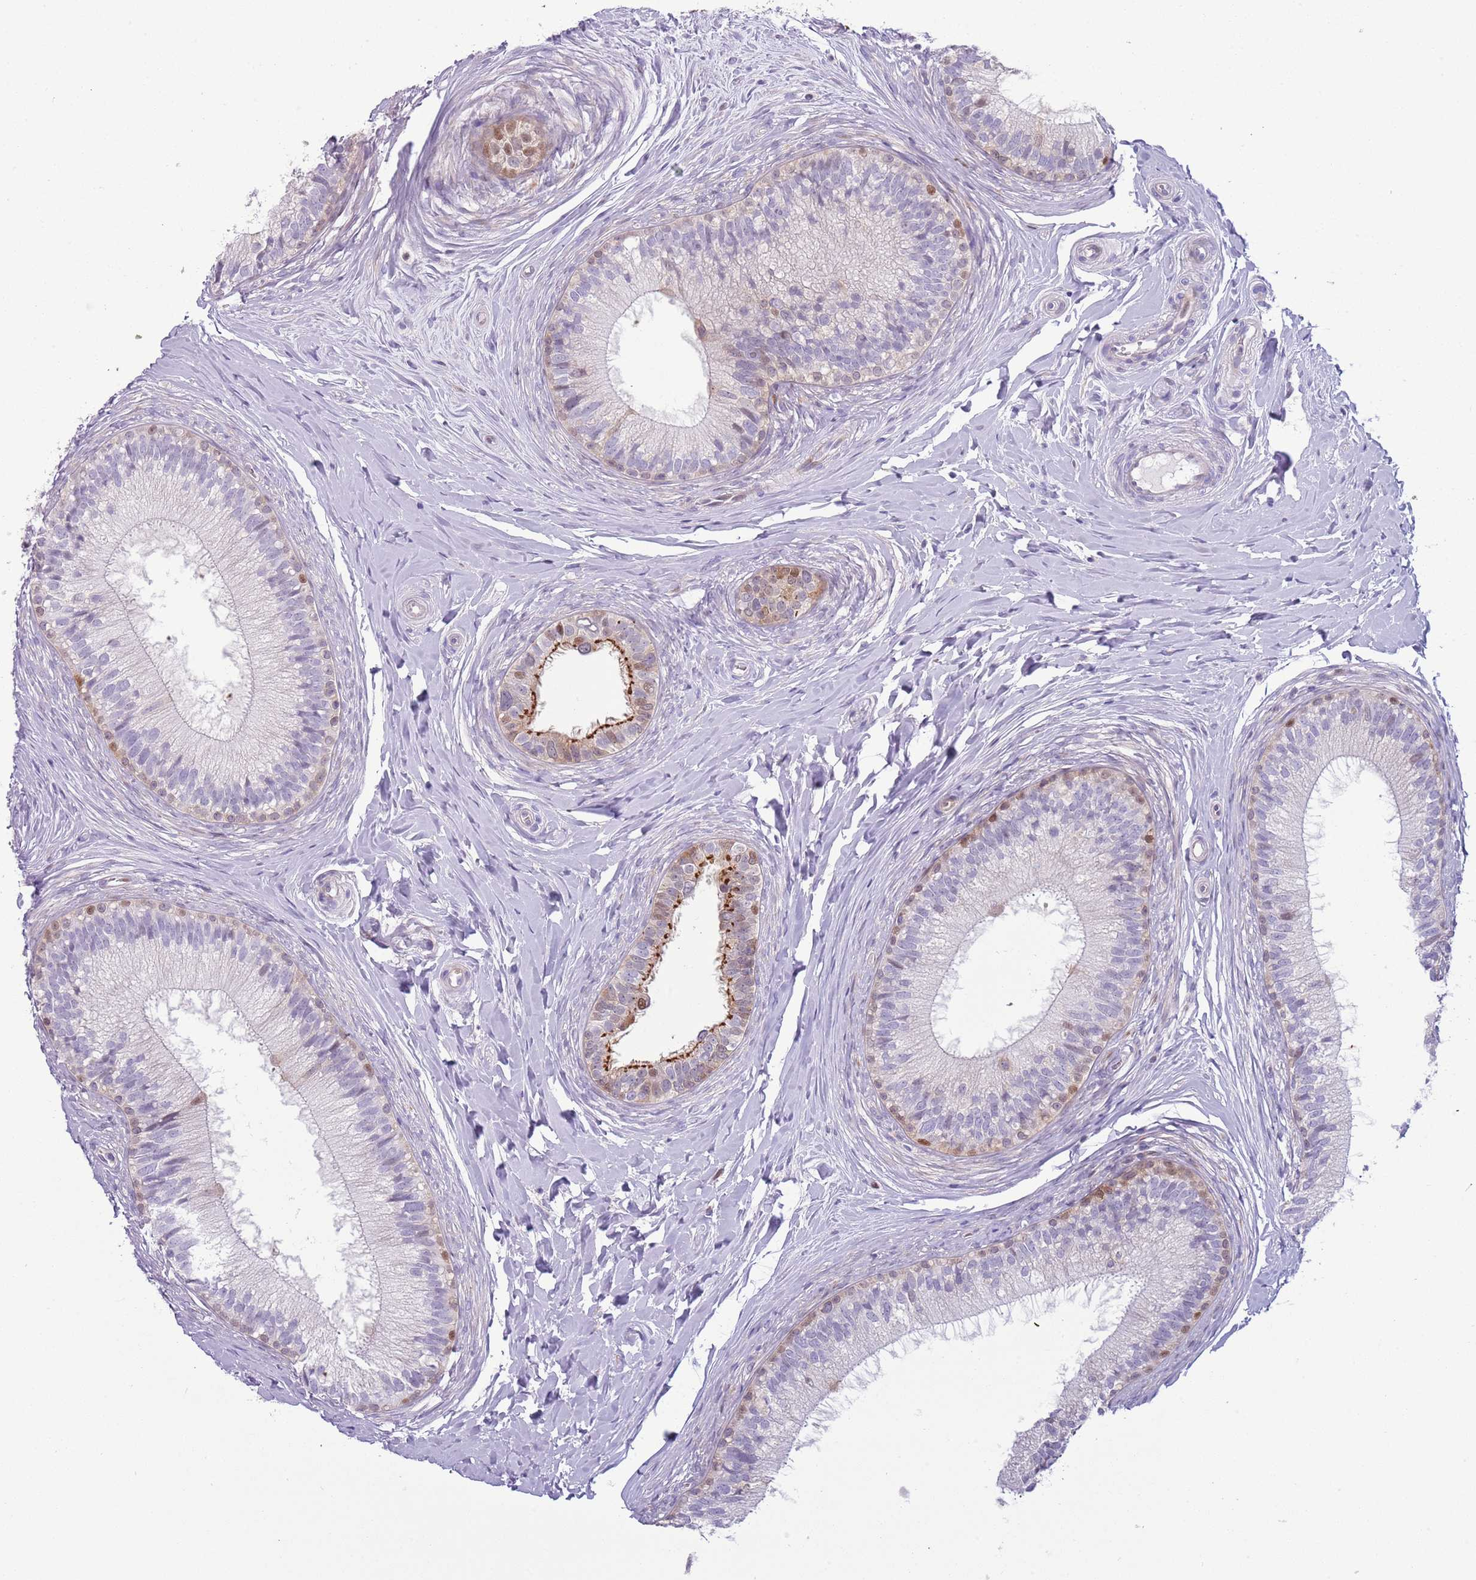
{"staining": {"intensity": "moderate", "quantity": "25%-75%", "location": "cytoplasmic/membranous,nuclear"}, "tissue": "epididymis", "cell_type": "Glandular cells", "image_type": "normal", "snomed": [{"axis": "morphology", "description": "Normal tissue, NOS"}, {"axis": "topography", "description": "Epididymis"}], "caption": "Immunohistochemistry (IHC) (DAB) staining of benign human epididymis reveals moderate cytoplasmic/membranous,nuclear protein staining in about 25%-75% of glandular cells.", "gene": "NBPF4", "patient": {"sex": "male", "age": 33}}